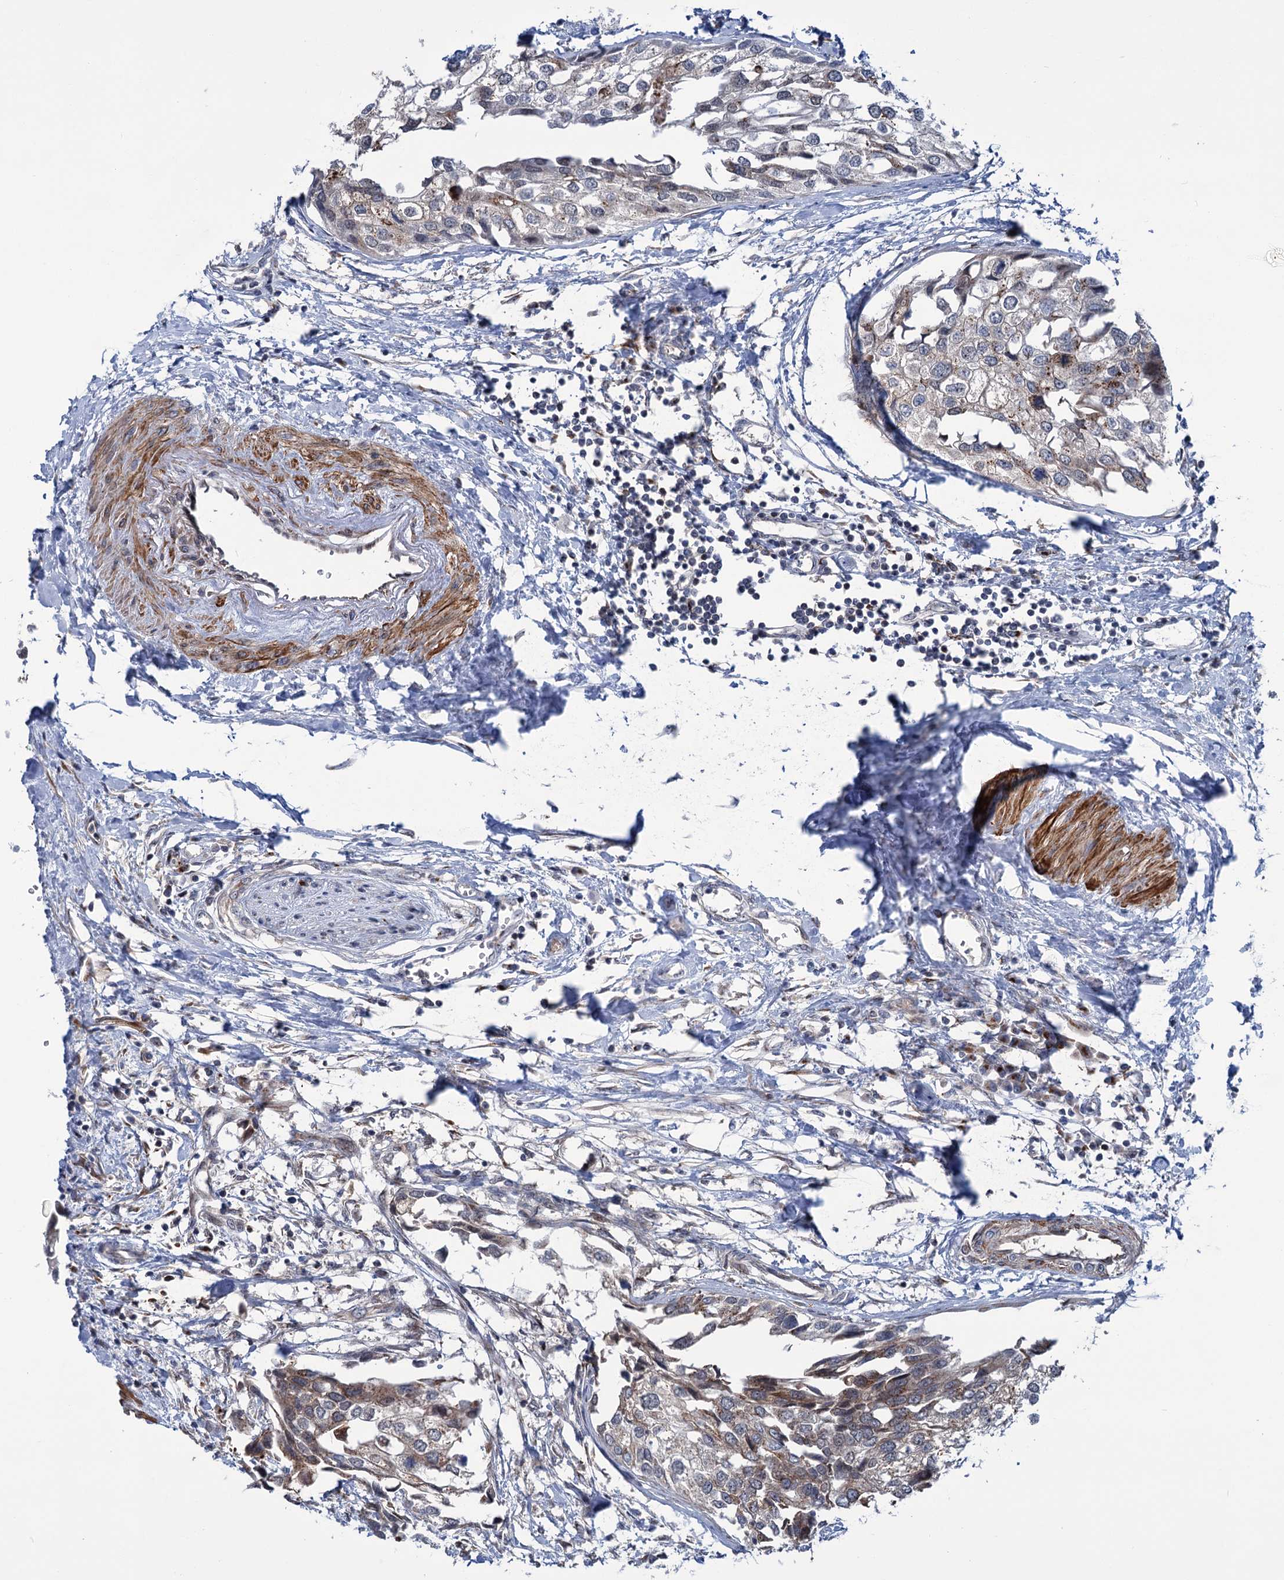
{"staining": {"intensity": "moderate", "quantity": "<25%", "location": "cytoplasmic/membranous"}, "tissue": "urothelial cancer", "cell_type": "Tumor cells", "image_type": "cancer", "snomed": [{"axis": "morphology", "description": "Urothelial carcinoma, High grade"}, {"axis": "topography", "description": "Urinary bladder"}], "caption": "Immunohistochemistry (IHC) histopathology image of neoplastic tissue: human high-grade urothelial carcinoma stained using immunohistochemistry reveals low levels of moderate protein expression localized specifically in the cytoplasmic/membranous of tumor cells, appearing as a cytoplasmic/membranous brown color.", "gene": "ELP4", "patient": {"sex": "male", "age": 64}}